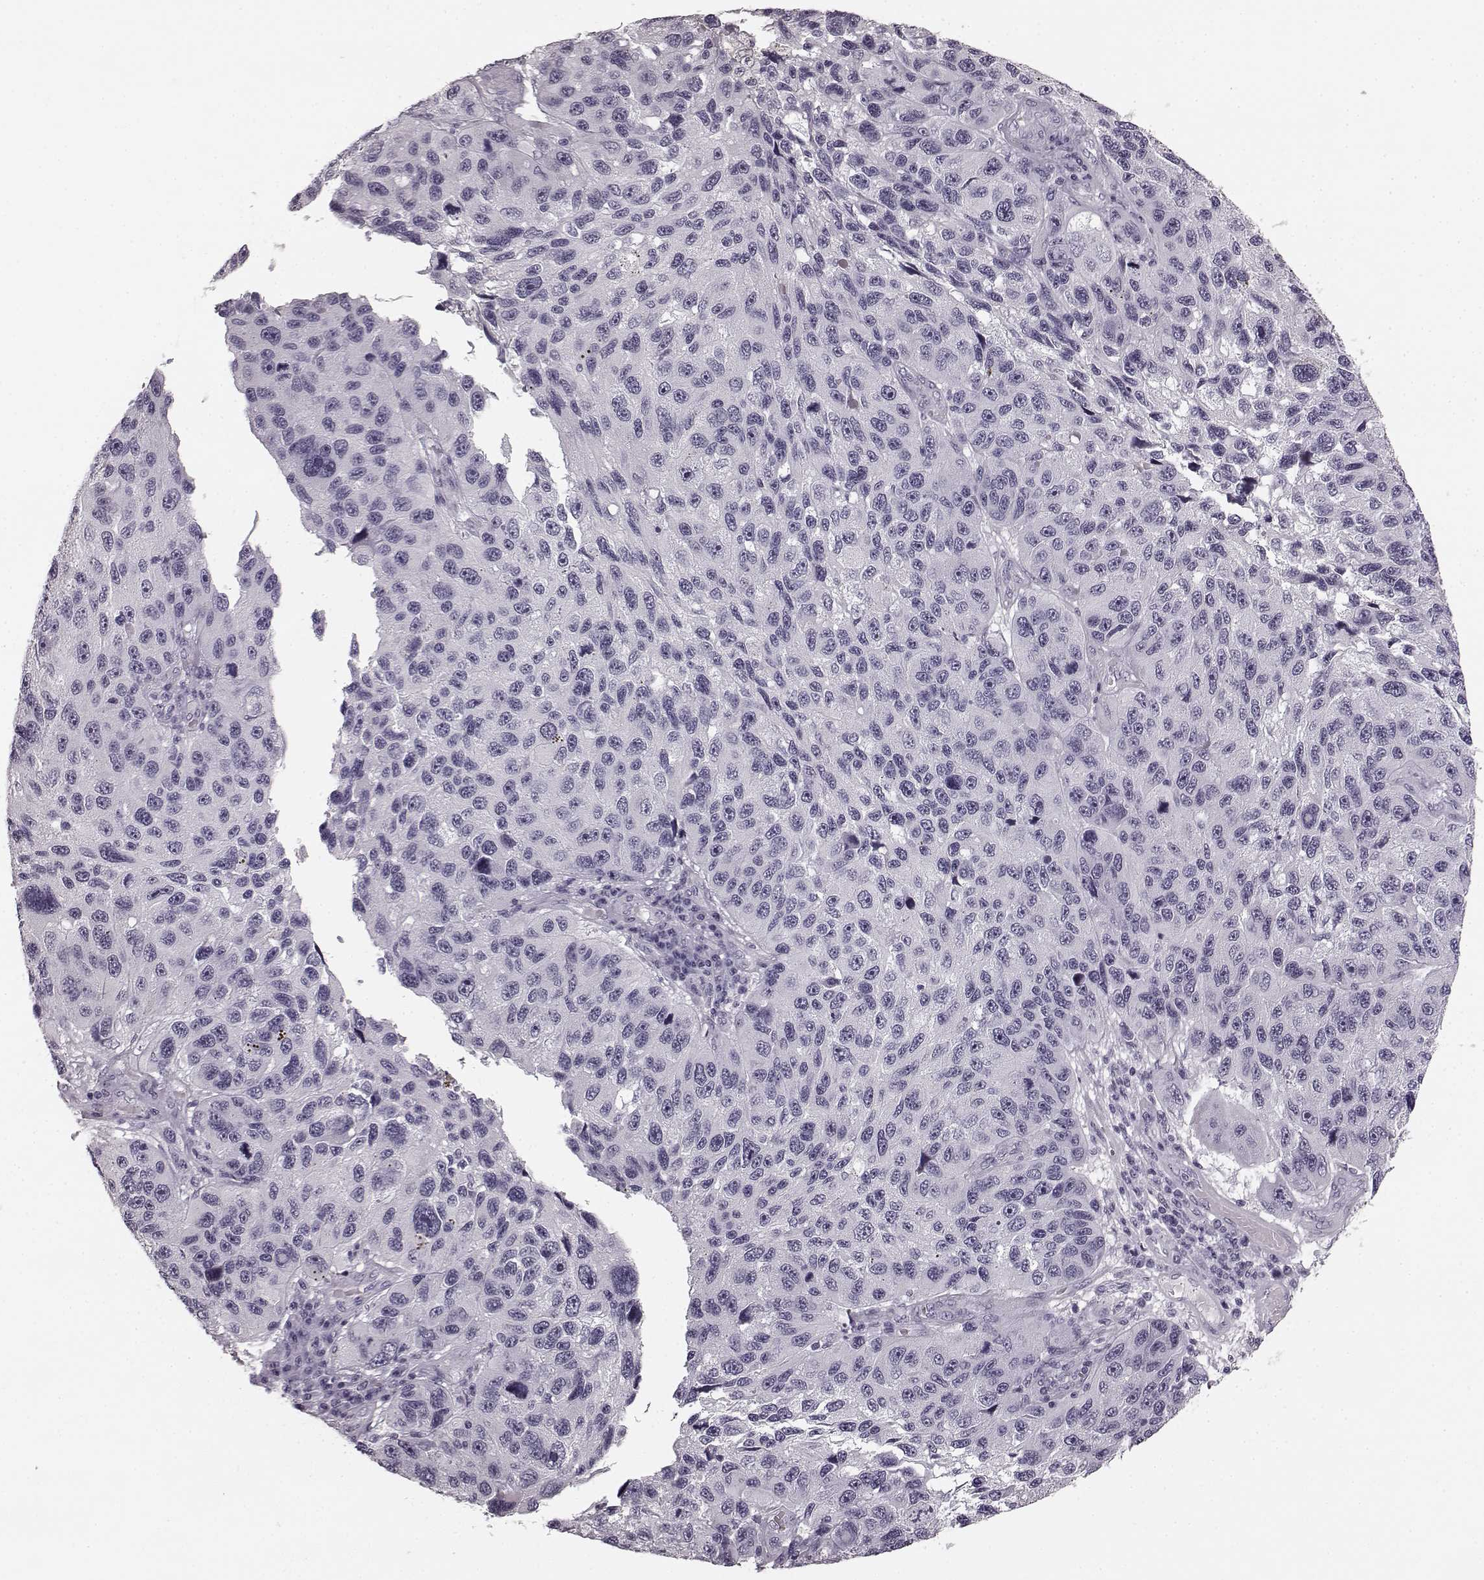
{"staining": {"intensity": "negative", "quantity": "none", "location": "none"}, "tissue": "melanoma", "cell_type": "Tumor cells", "image_type": "cancer", "snomed": [{"axis": "morphology", "description": "Malignant melanoma, NOS"}, {"axis": "topography", "description": "Skin"}], "caption": "Melanoma was stained to show a protein in brown. There is no significant staining in tumor cells. The staining was performed using DAB to visualize the protein expression in brown, while the nuclei were stained in blue with hematoxylin (Magnification: 20x).", "gene": "TMPRSS15", "patient": {"sex": "male", "age": 53}}